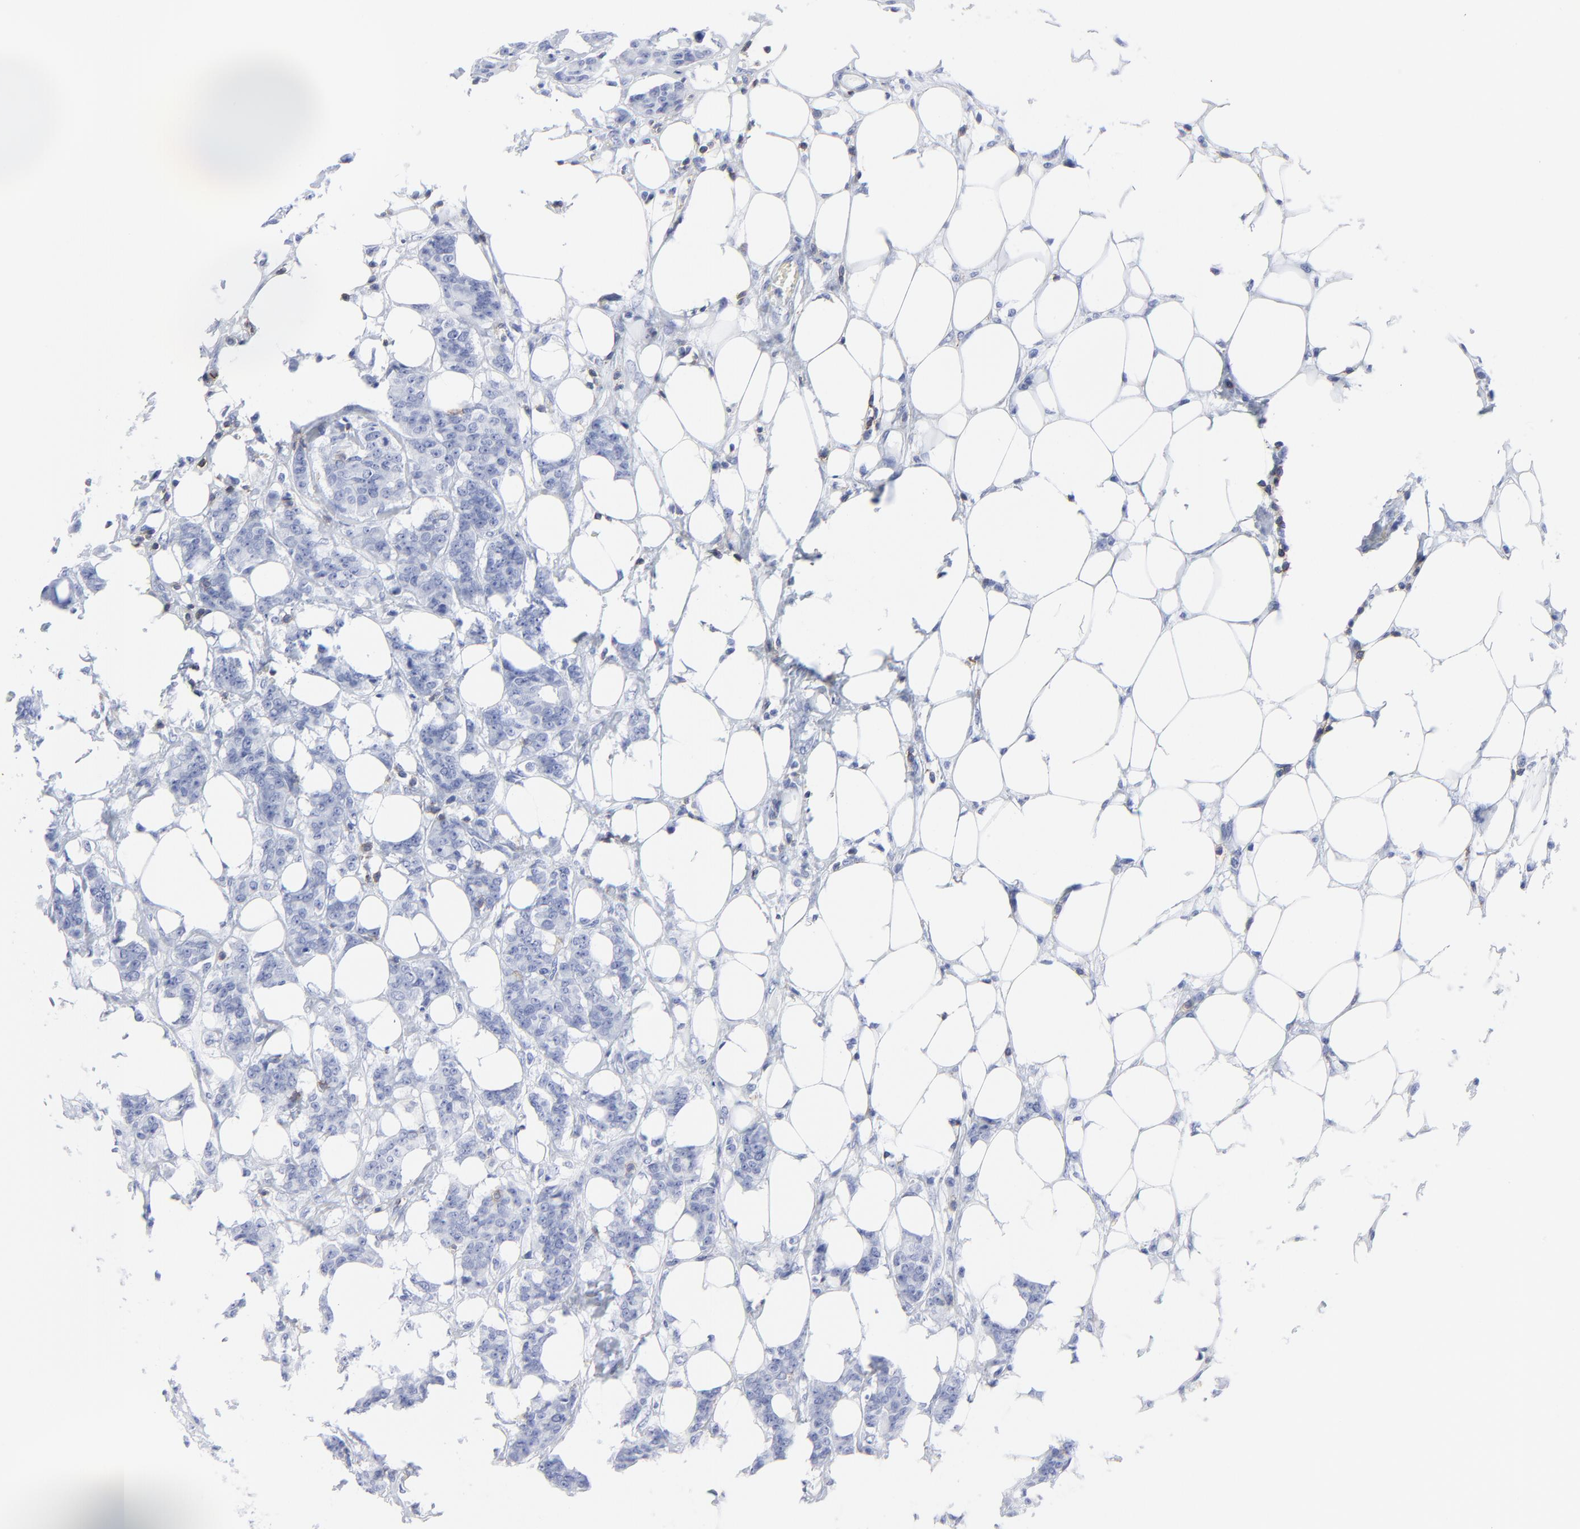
{"staining": {"intensity": "negative", "quantity": "none", "location": "none"}, "tissue": "breast cancer", "cell_type": "Tumor cells", "image_type": "cancer", "snomed": [{"axis": "morphology", "description": "Duct carcinoma"}, {"axis": "topography", "description": "Breast"}], "caption": "Human invasive ductal carcinoma (breast) stained for a protein using IHC exhibits no expression in tumor cells.", "gene": "LCK", "patient": {"sex": "female", "age": 40}}